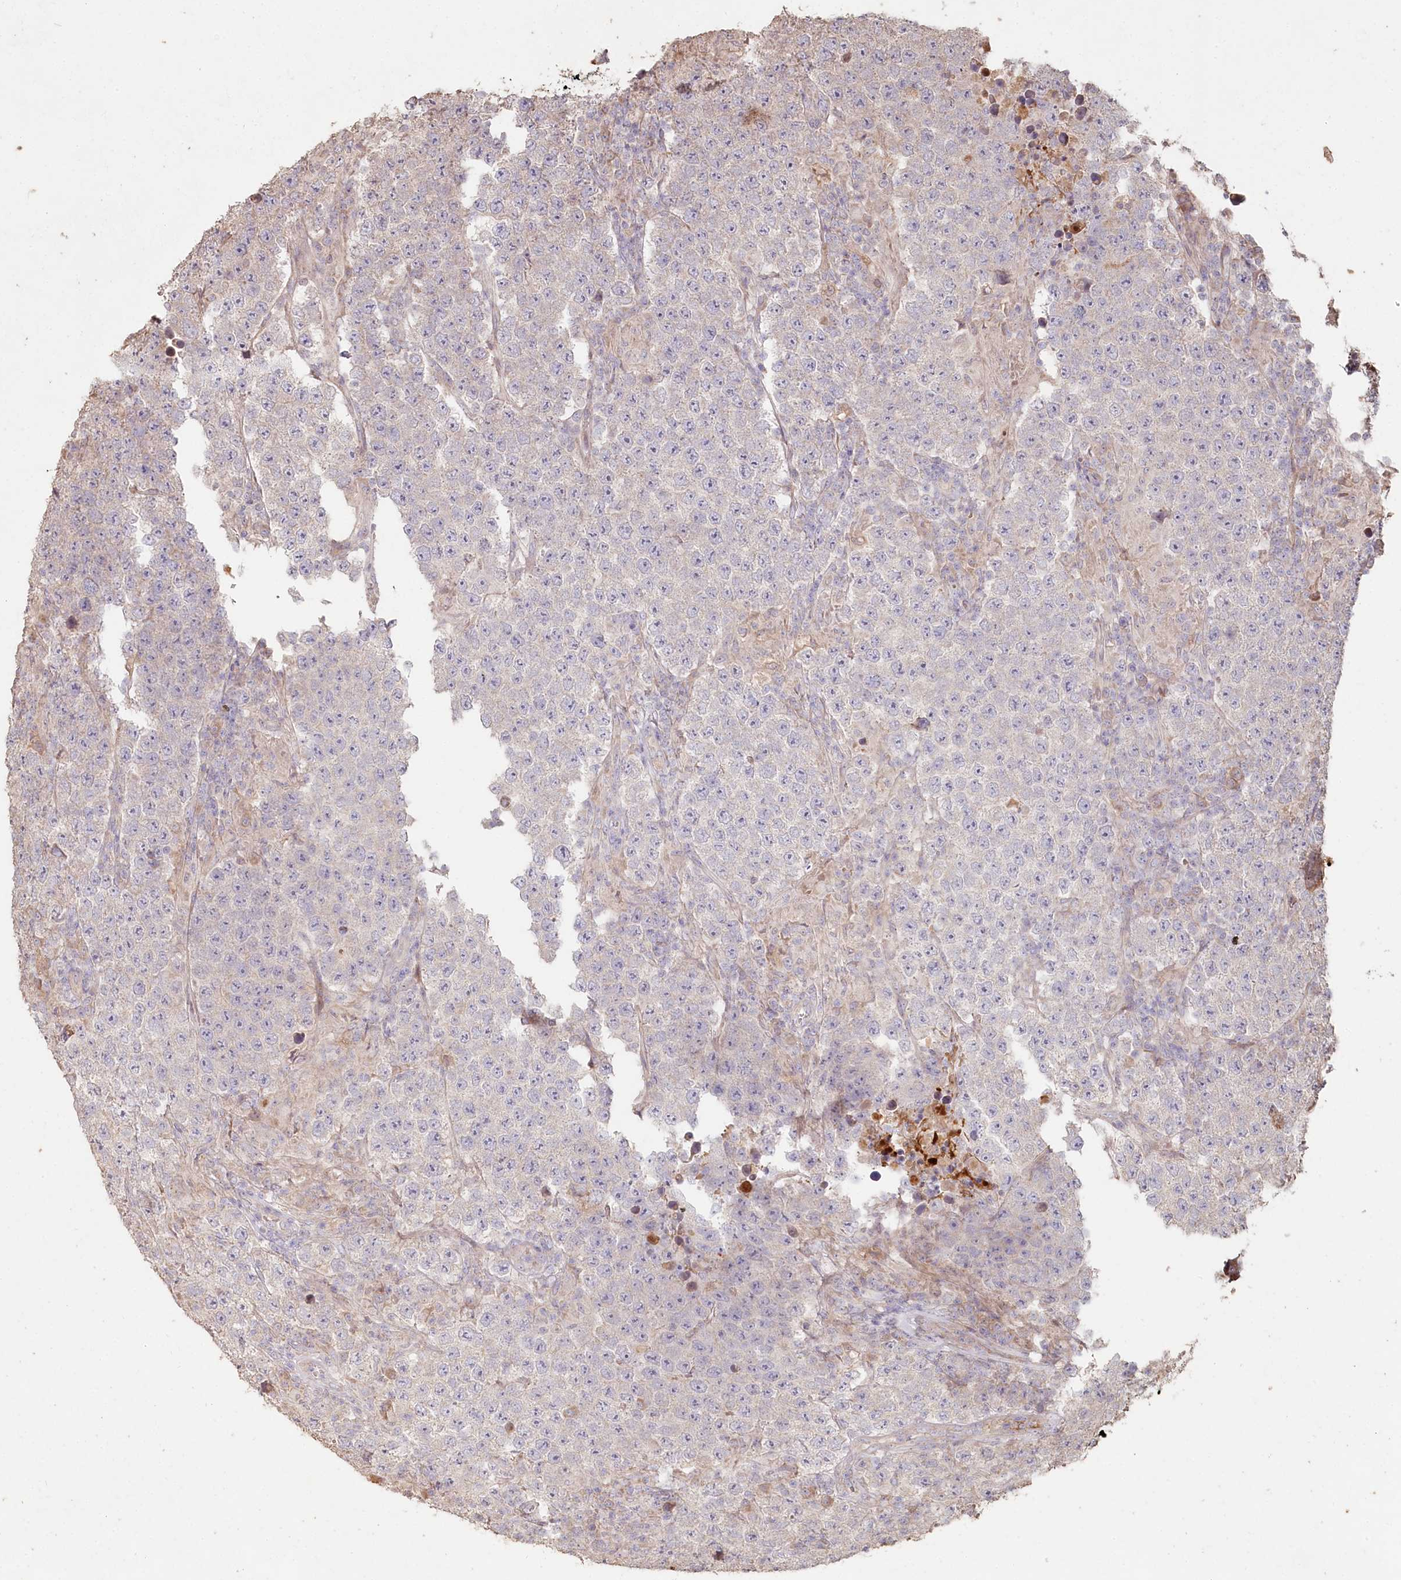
{"staining": {"intensity": "negative", "quantity": "none", "location": "none"}, "tissue": "testis cancer", "cell_type": "Tumor cells", "image_type": "cancer", "snomed": [{"axis": "morphology", "description": "Normal tissue, NOS"}, {"axis": "morphology", "description": "Urothelial carcinoma, High grade"}, {"axis": "morphology", "description": "Seminoma, NOS"}, {"axis": "morphology", "description": "Carcinoma, Embryonal, NOS"}, {"axis": "topography", "description": "Urinary bladder"}, {"axis": "topography", "description": "Testis"}], "caption": "High magnification brightfield microscopy of testis embryonal carcinoma stained with DAB (brown) and counterstained with hematoxylin (blue): tumor cells show no significant positivity. (Immunohistochemistry (ihc), brightfield microscopy, high magnification).", "gene": "HAL", "patient": {"sex": "male", "age": 41}}